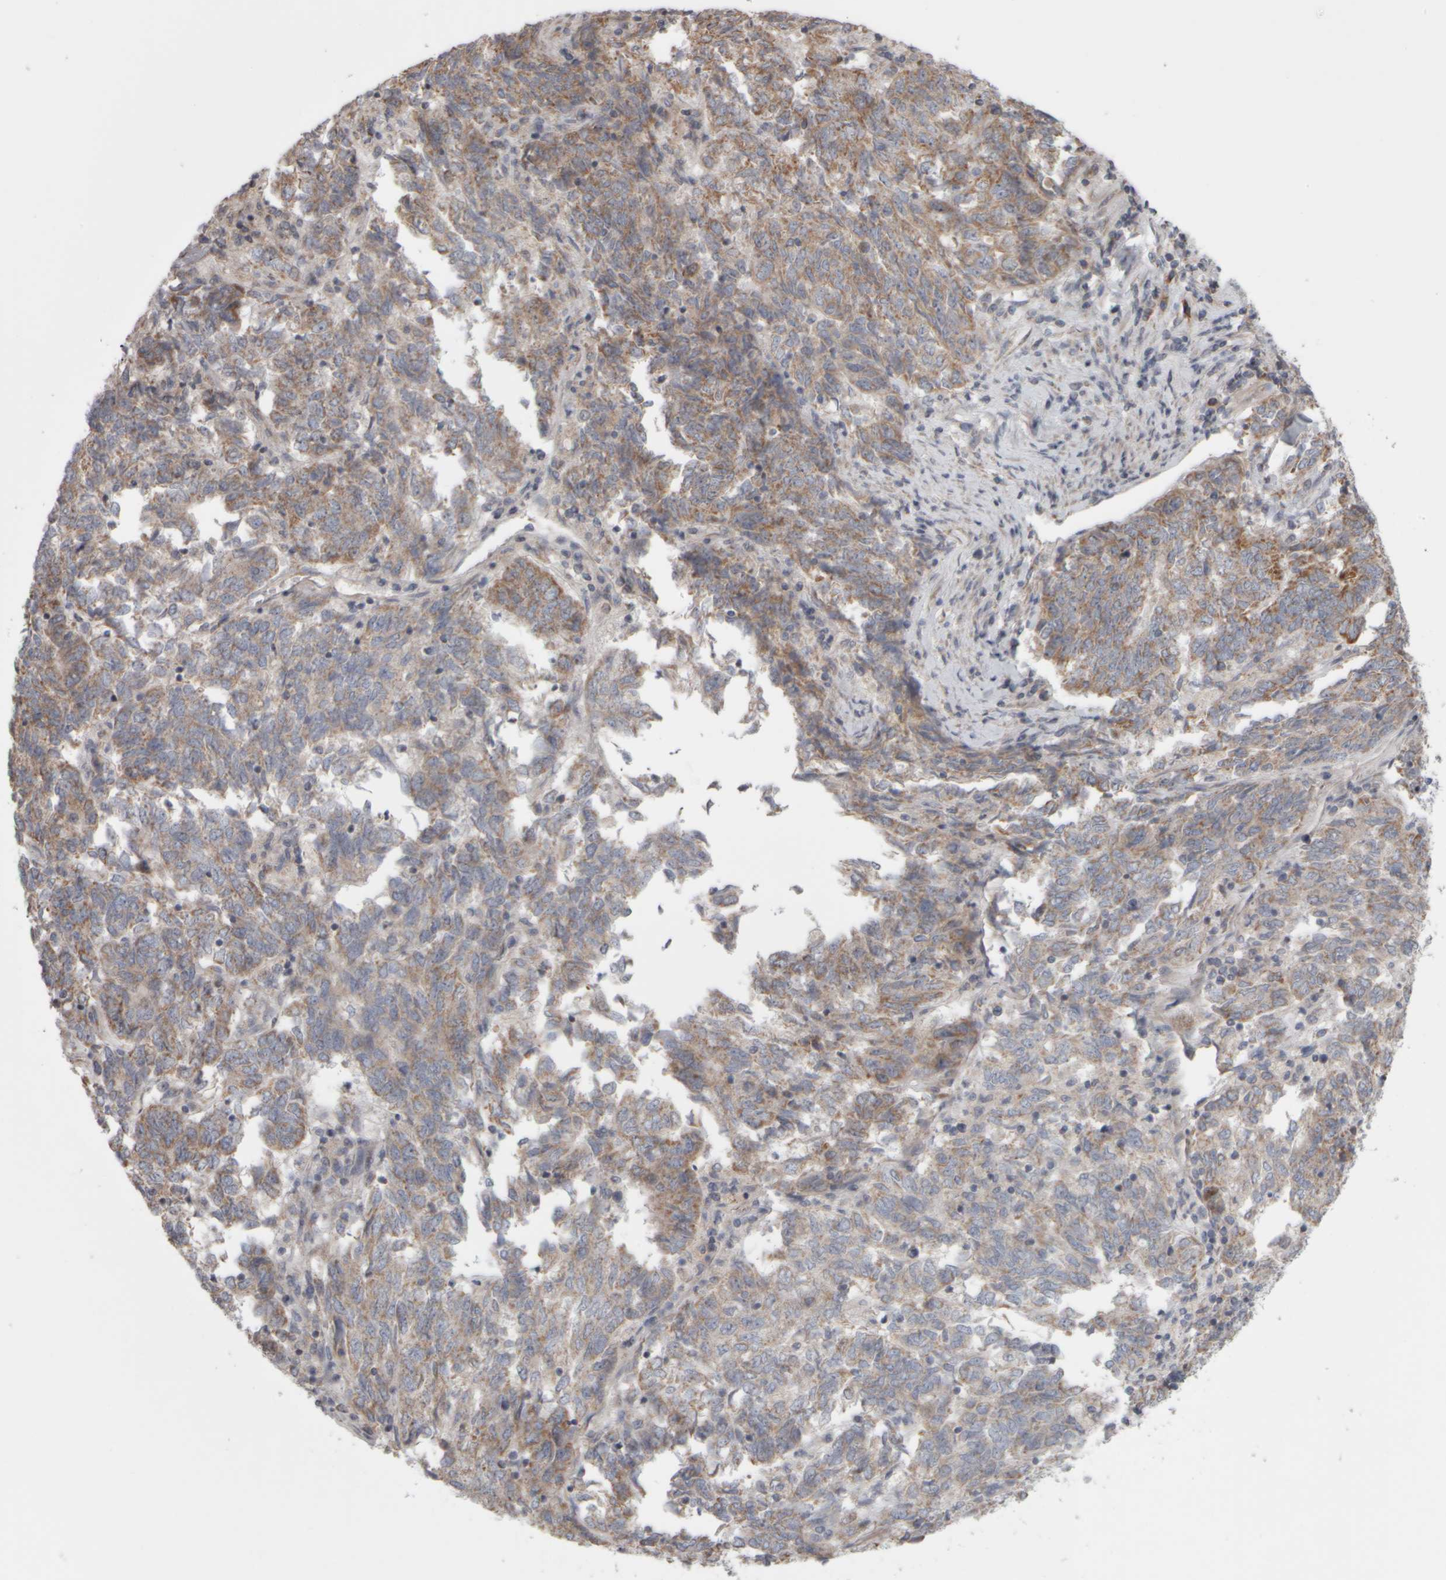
{"staining": {"intensity": "weak", "quantity": ">75%", "location": "cytoplasmic/membranous"}, "tissue": "endometrial cancer", "cell_type": "Tumor cells", "image_type": "cancer", "snomed": [{"axis": "morphology", "description": "Adenocarcinoma, NOS"}, {"axis": "topography", "description": "Endometrium"}], "caption": "This micrograph exhibits endometrial cancer stained with IHC to label a protein in brown. The cytoplasmic/membranous of tumor cells show weak positivity for the protein. Nuclei are counter-stained blue.", "gene": "SCO1", "patient": {"sex": "female", "age": 80}}